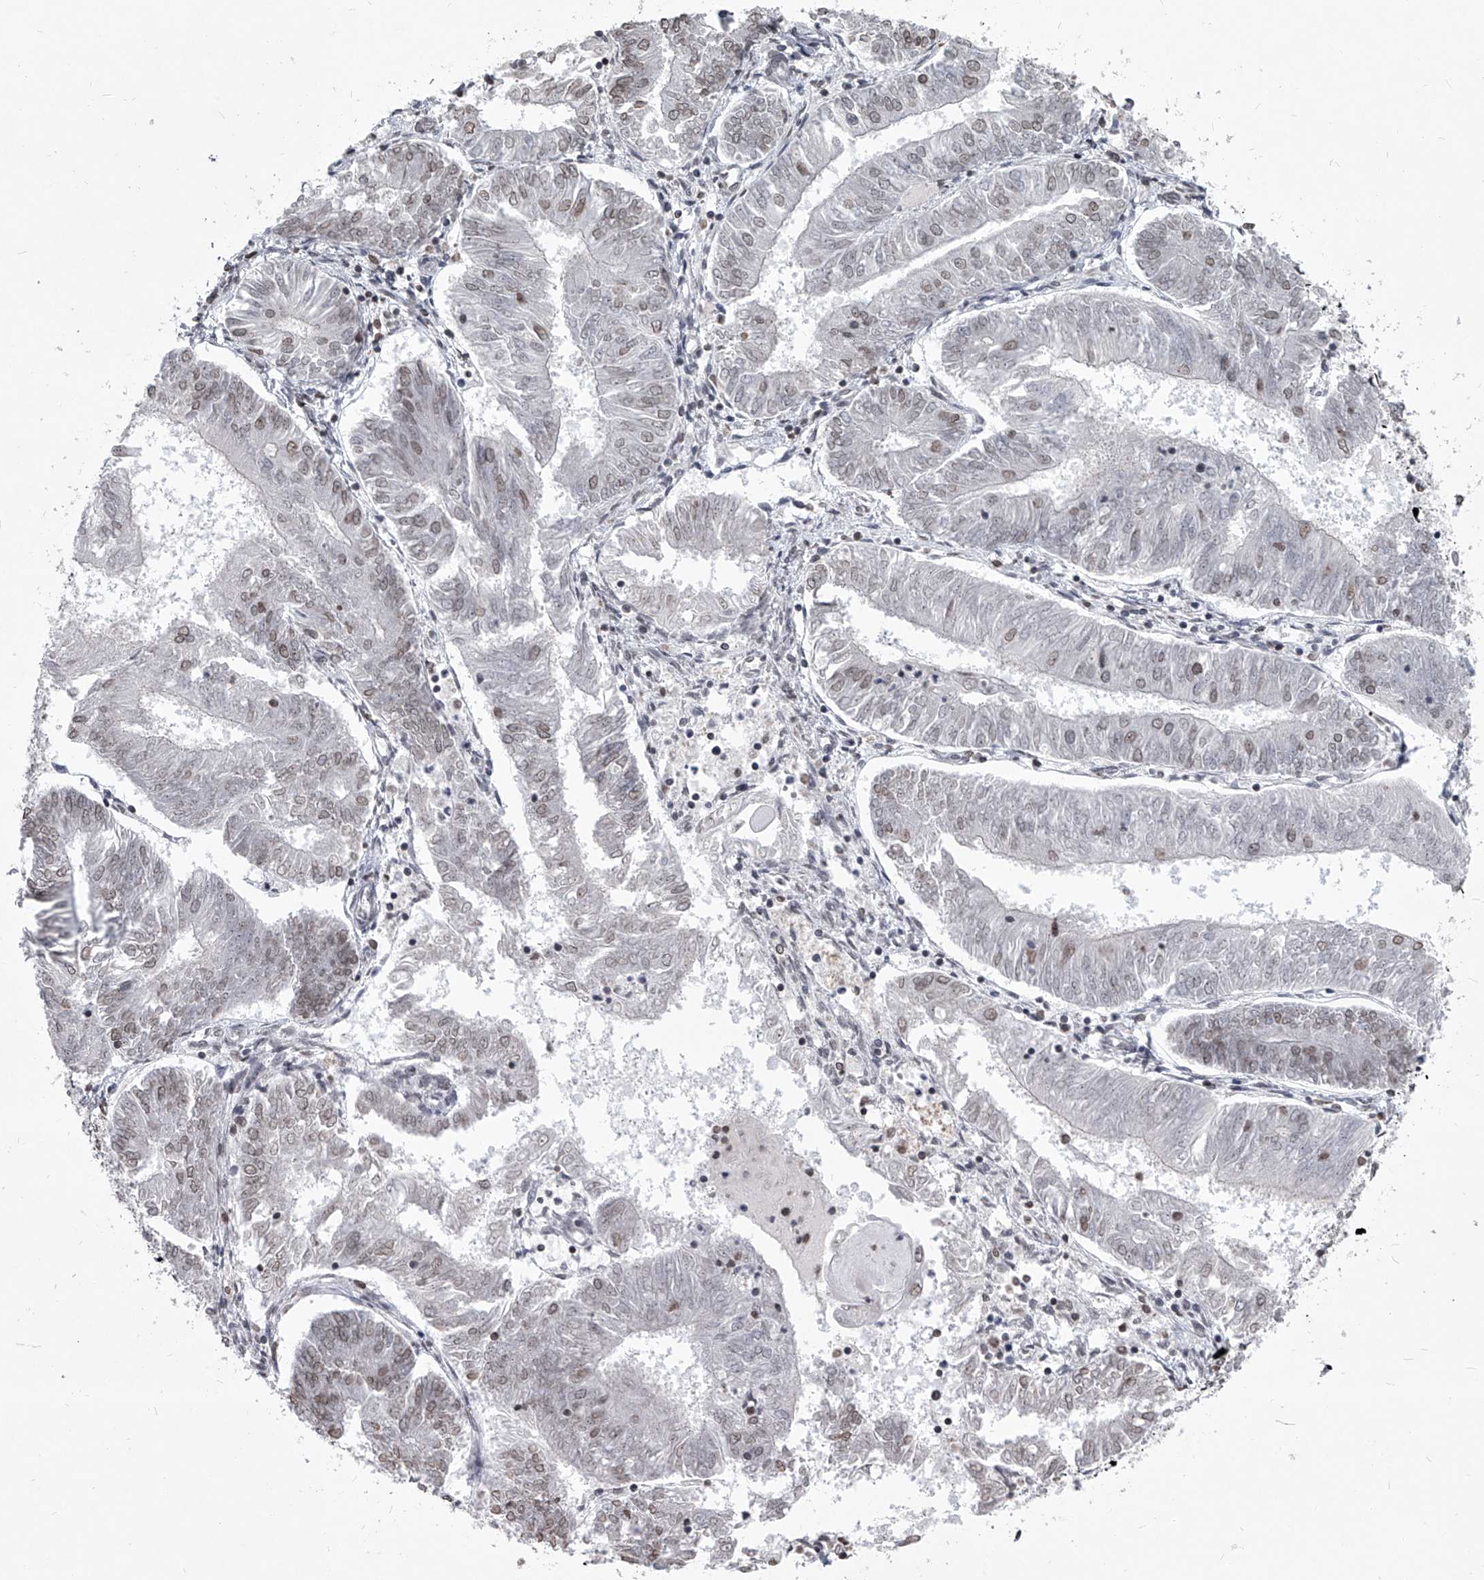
{"staining": {"intensity": "weak", "quantity": "25%-75%", "location": "nuclear"}, "tissue": "endometrial cancer", "cell_type": "Tumor cells", "image_type": "cancer", "snomed": [{"axis": "morphology", "description": "Adenocarcinoma, NOS"}, {"axis": "topography", "description": "Endometrium"}], "caption": "Weak nuclear positivity for a protein is identified in approximately 25%-75% of tumor cells of adenocarcinoma (endometrial) using immunohistochemistry.", "gene": "PPIL4", "patient": {"sex": "female", "age": 58}}